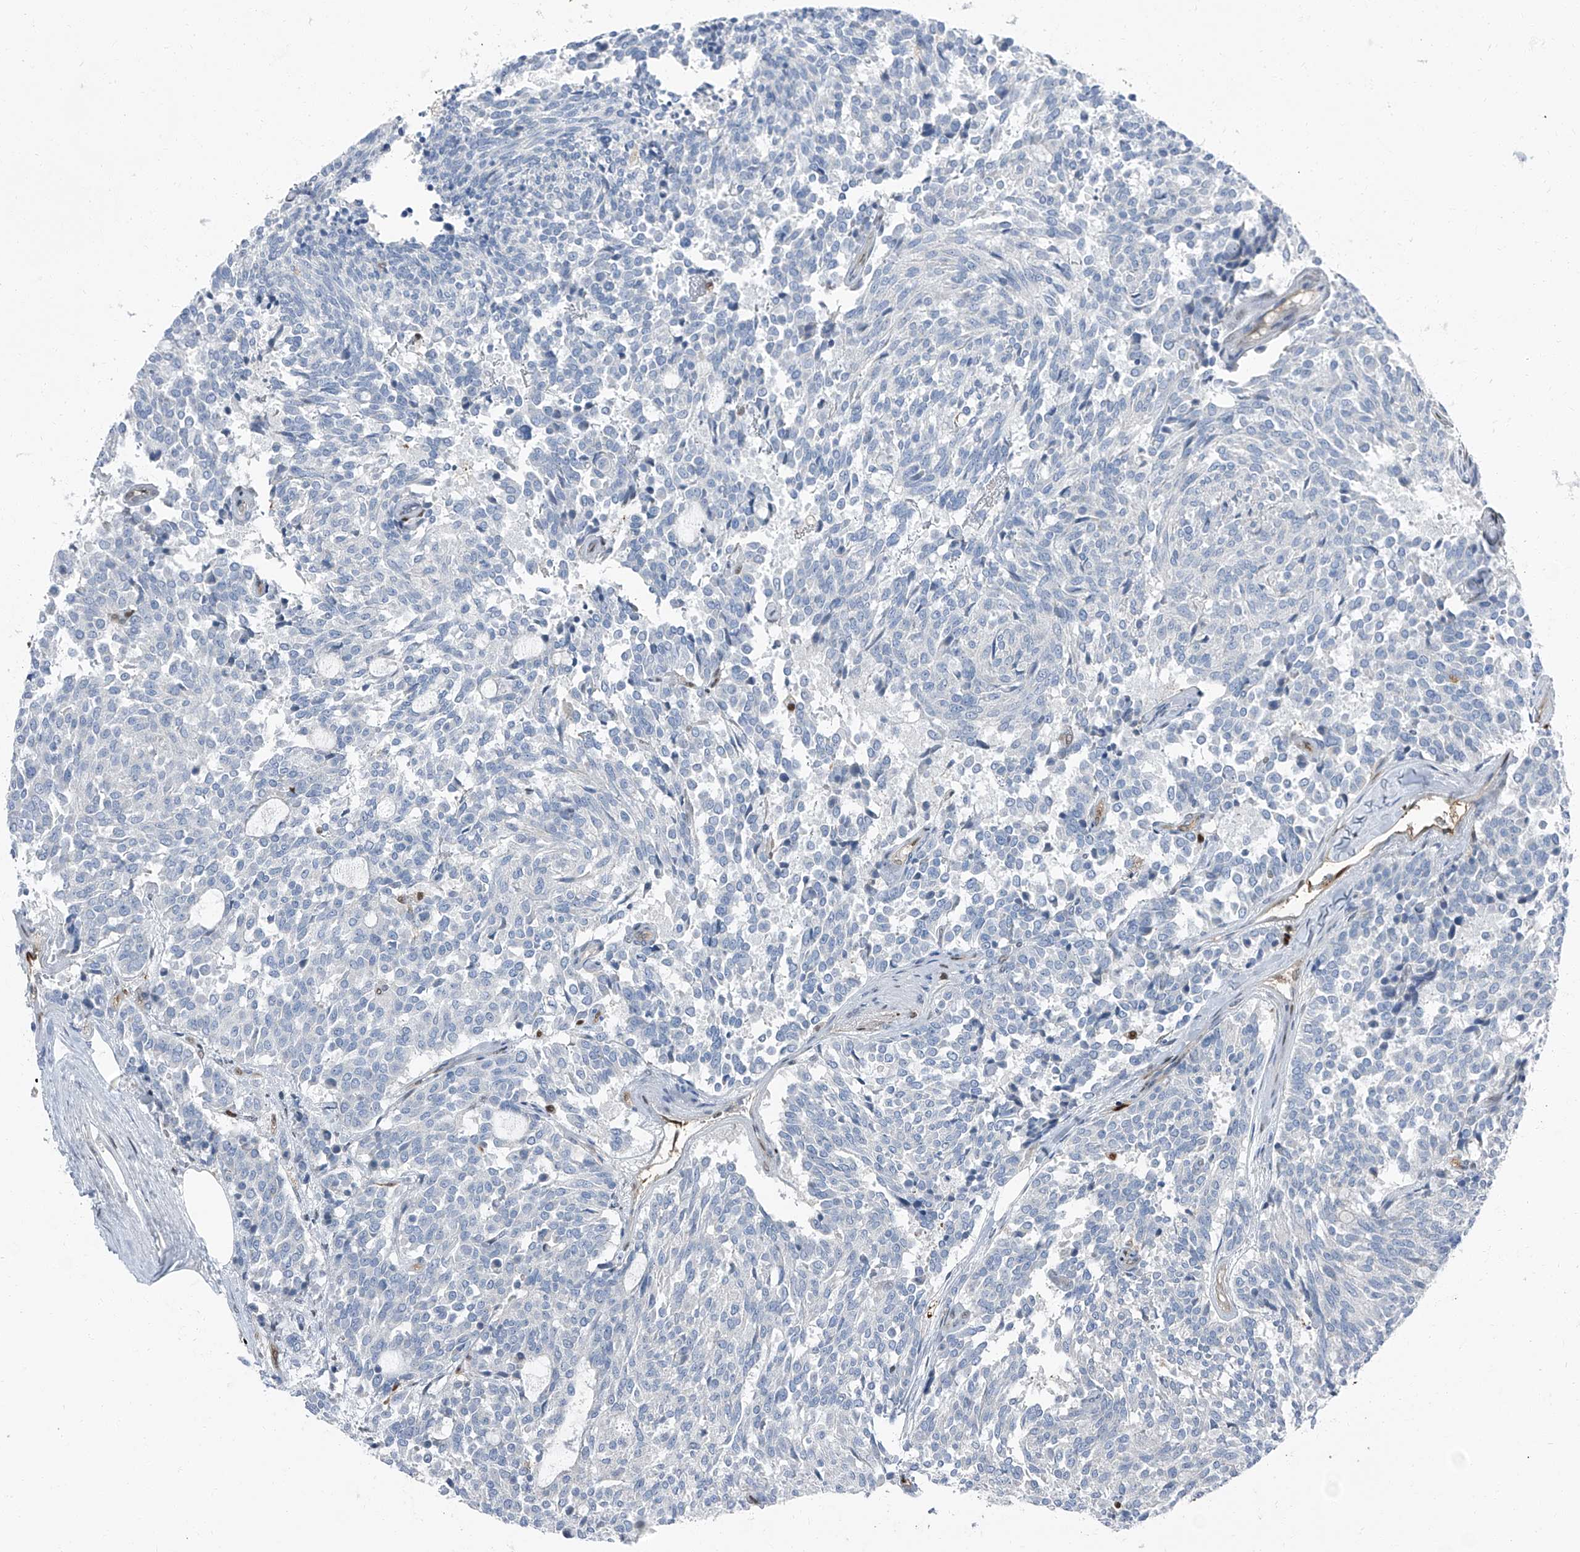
{"staining": {"intensity": "negative", "quantity": "none", "location": "none"}, "tissue": "carcinoid", "cell_type": "Tumor cells", "image_type": "cancer", "snomed": [{"axis": "morphology", "description": "Carcinoid, malignant, NOS"}, {"axis": "topography", "description": "Pancreas"}], "caption": "DAB immunohistochemical staining of malignant carcinoid displays no significant positivity in tumor cells.", "gene": "PSMB10", "patient": {"sex": "female", "age": 54}}